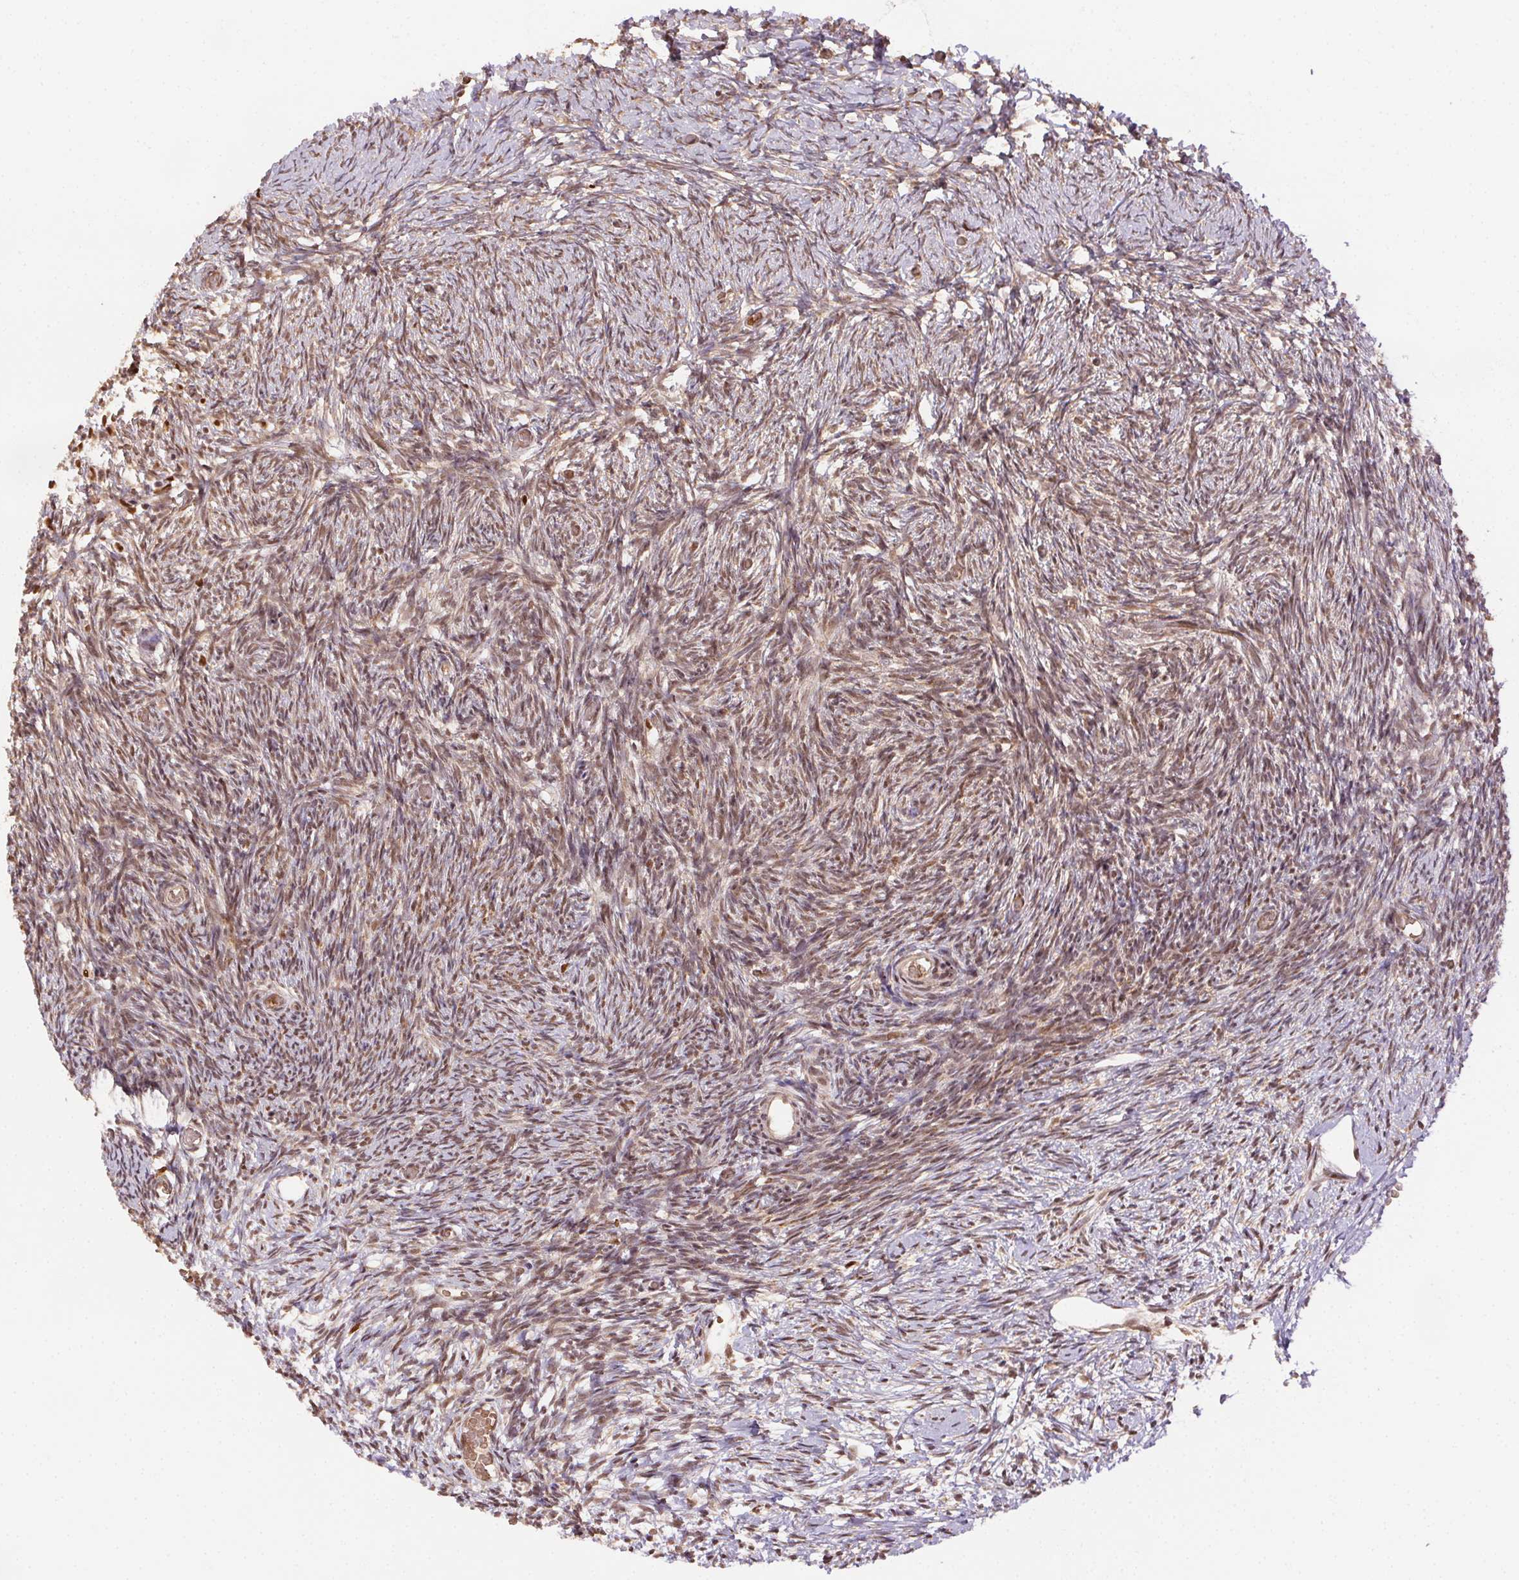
{"staining": {"intensity": "moderate", "quantity": ">75%", "location": "nuclear"}, "tissue": "ovary", "cell_type": "Ovarian stroma cells", "image_type": "normal", "snomed": [{"axis": "morphology", "description": "Normal tissue, NOS"}, {"axis": "topography", "description": "Ovary"}], "caption": "High-magnification brightfield microscopy of unremarkable ovary stained with DAB (3,3'-diaminobenzidine) (brown) and counterstained with hematoxylin (blue). ovarian stroma cells exhibit moderate nuclear staining is seen in about>75% of cells.", "gene": "TREML4", "patient": {"sex": "female", "age": 39}}